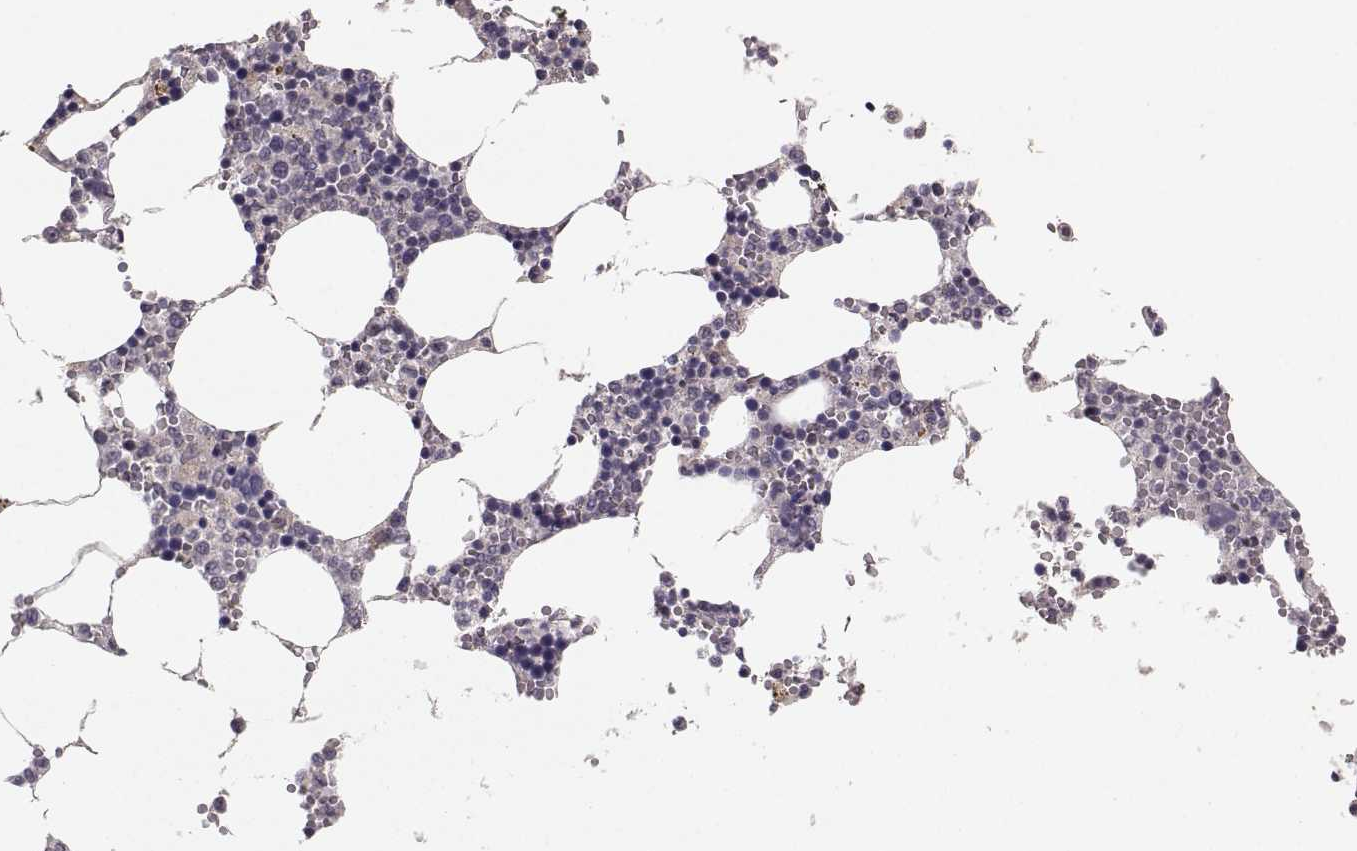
{"staining": {"intensity": "negative", "quantity": "none", "location": "none"}, "tissue": "bone marrow", "cell_type": "Hematopoietic cells", "image_type": "normal", "snomed": [{"axis": "morphology", "description": "Normal tissue, NOS"}, {"axis": "topography", "description": "Bone marrow"}], "caption": "This is an IHC micrograph of unremarkable bone marrow. There is no staining in hematopoietic cells.", "gene": "PLEKHG3", "patient": {"sex": "female", "age": 64}}